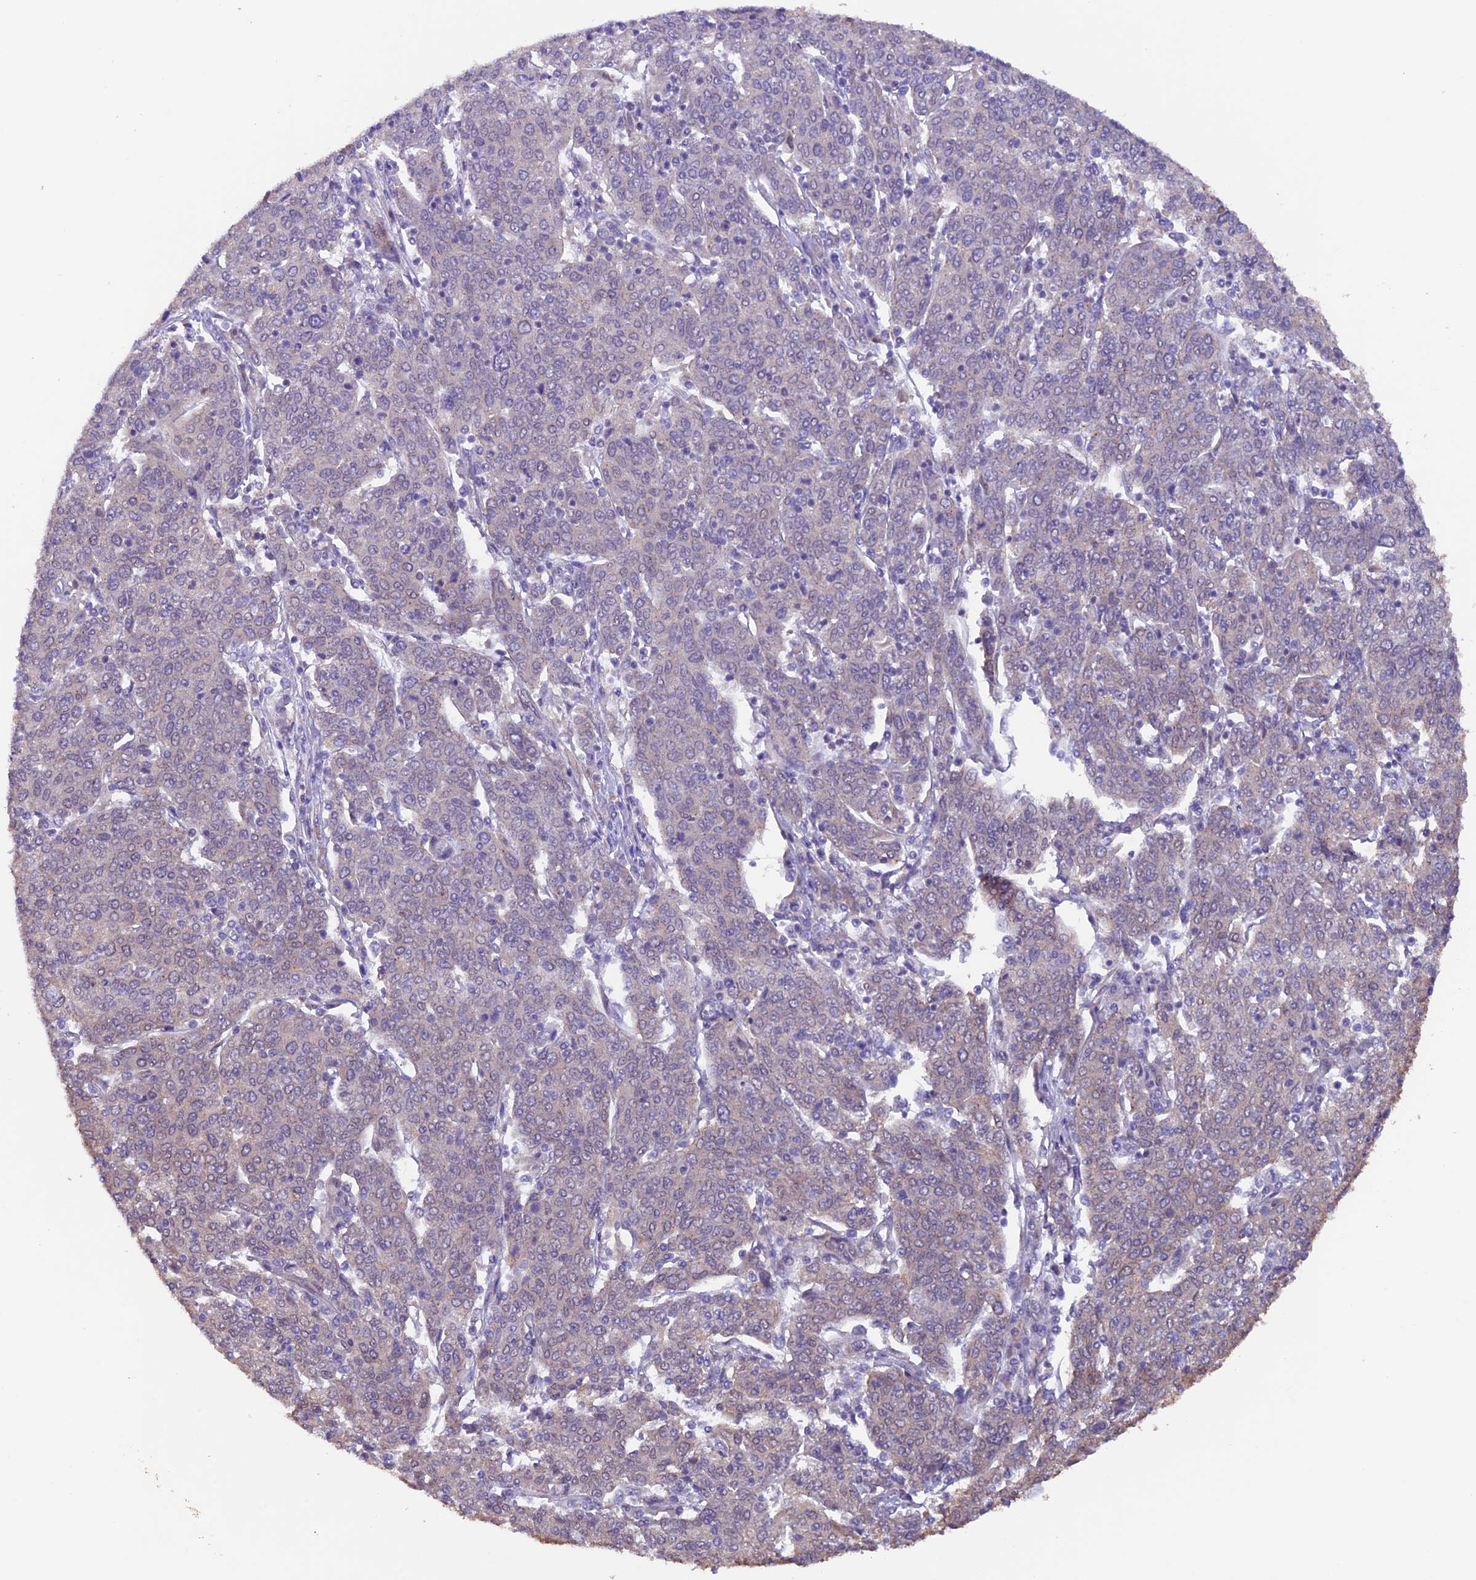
{"staining": {"intensity": "weak", "quantity": "<25%", "location": "cytoplasmic/membranous"}, "tissue": "cervical cancer", "cell_type": "Tumor cells", "image_type": "cancer", "snomed": [{"axis": "morphology", "description": "Squamous cell carcinoma, NOS"}, {"axis": "topography", "description": "Cervix"}], "caption": "High magnification brightfield microscopy of cervical cancer stained with DAB (brown) and counterstained with hematoxylin (blue): tumor cells show no significant expression.", "gene": "NCK2", "patient": {"sex": "female", "age": 67}}